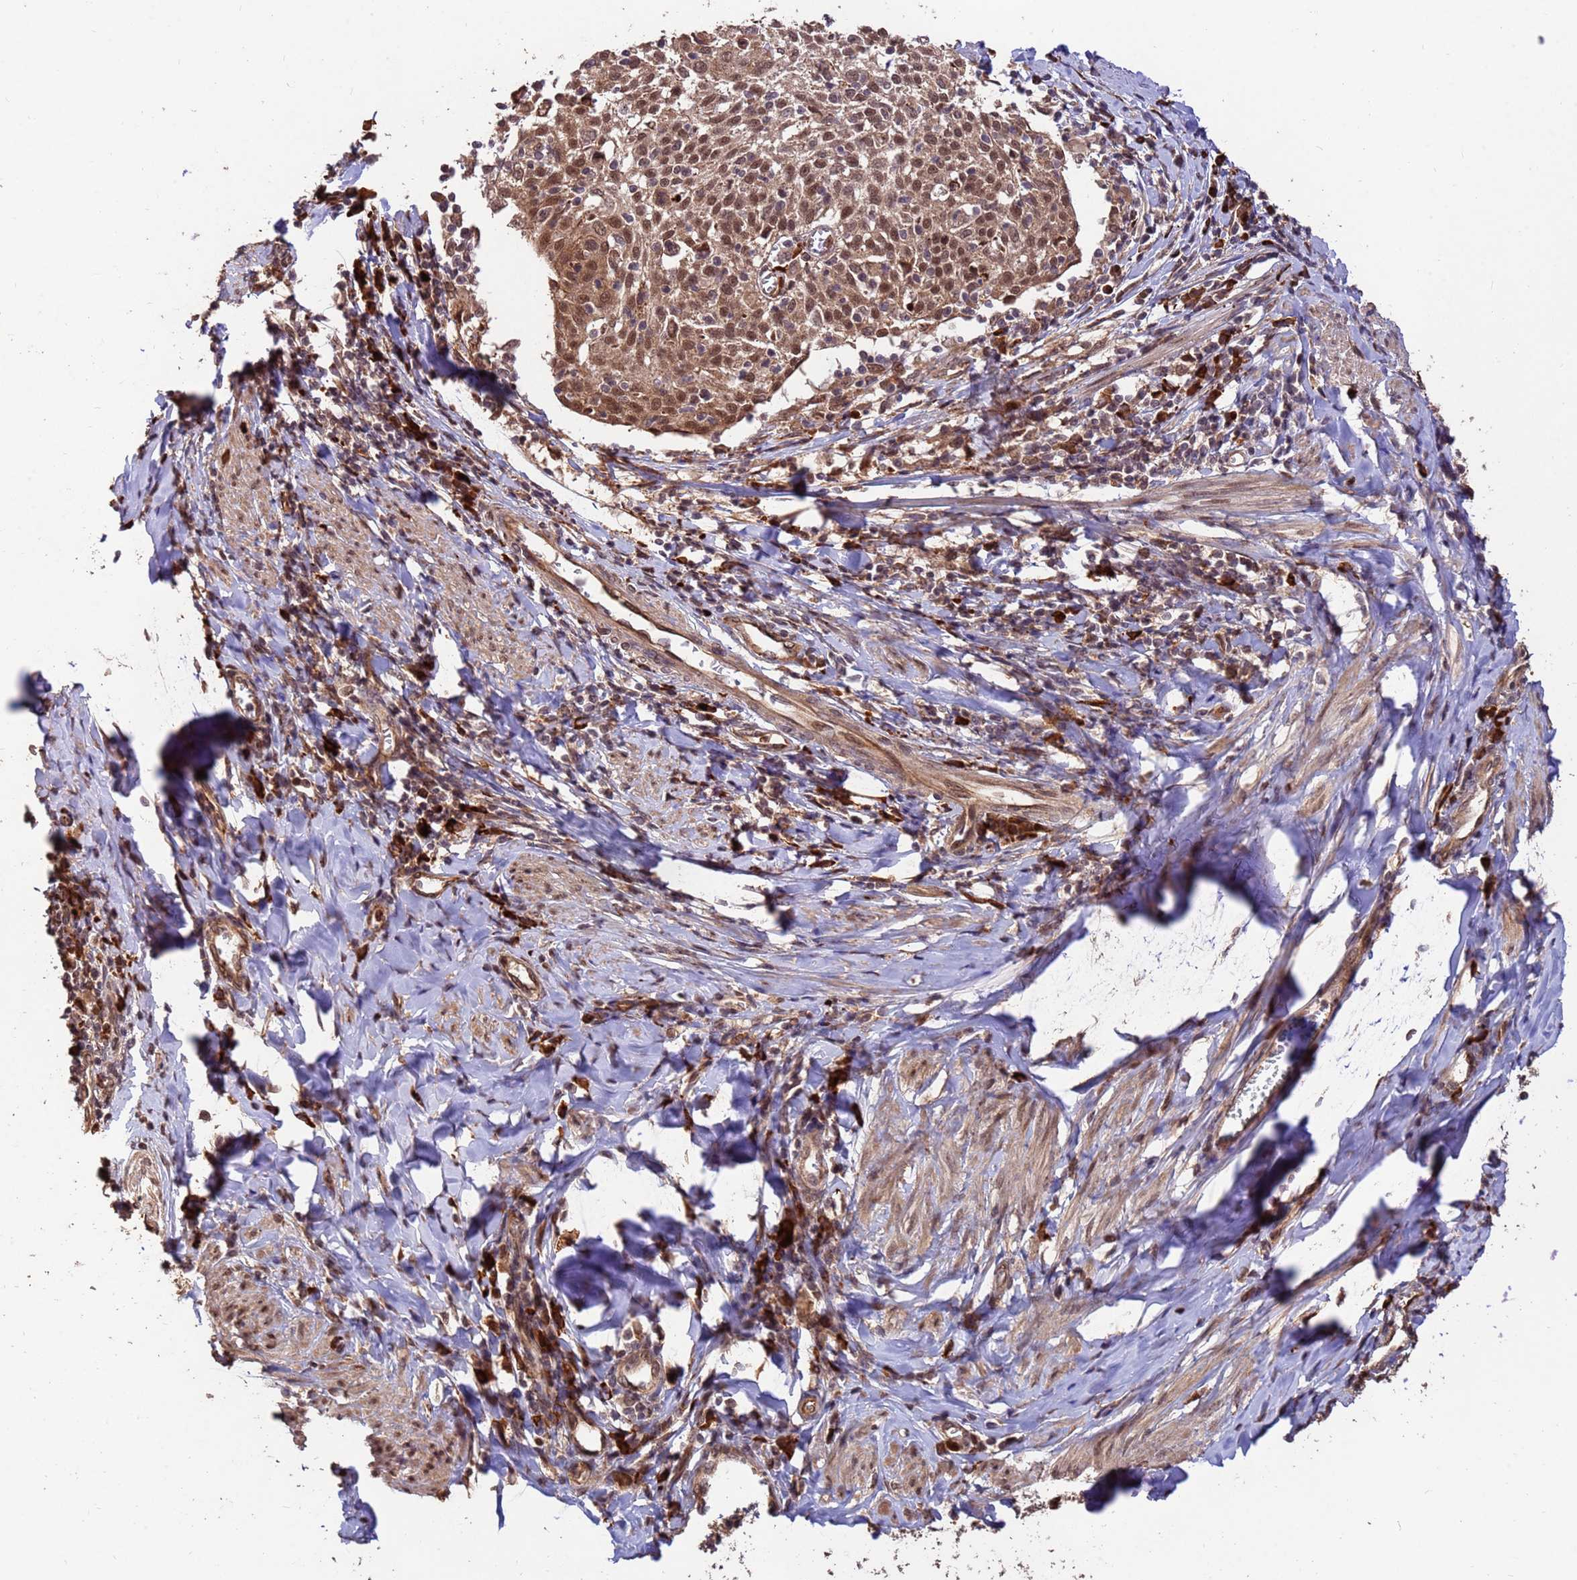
{"staining": {"intensity": "moderate", "quantity": ">75%", "location": "cytoplasmic/membranous,nuclear"}, "tissue": "cervical cancer", "cell_type": "Tumor cells", "image_type": "cancer", "snomed": [{"axis": "morphology", "description": "Squamous cell carcinoma, NOS"}, {"axis": "topography", "description": "Cervix"}], "caption": "Cervical cancer (squamous cell carcinoma) stained with a protein marker shows moderate staining in tumor cells.", "gene": "ZNF619", "patient": {"sex": "female", "age": 52}}